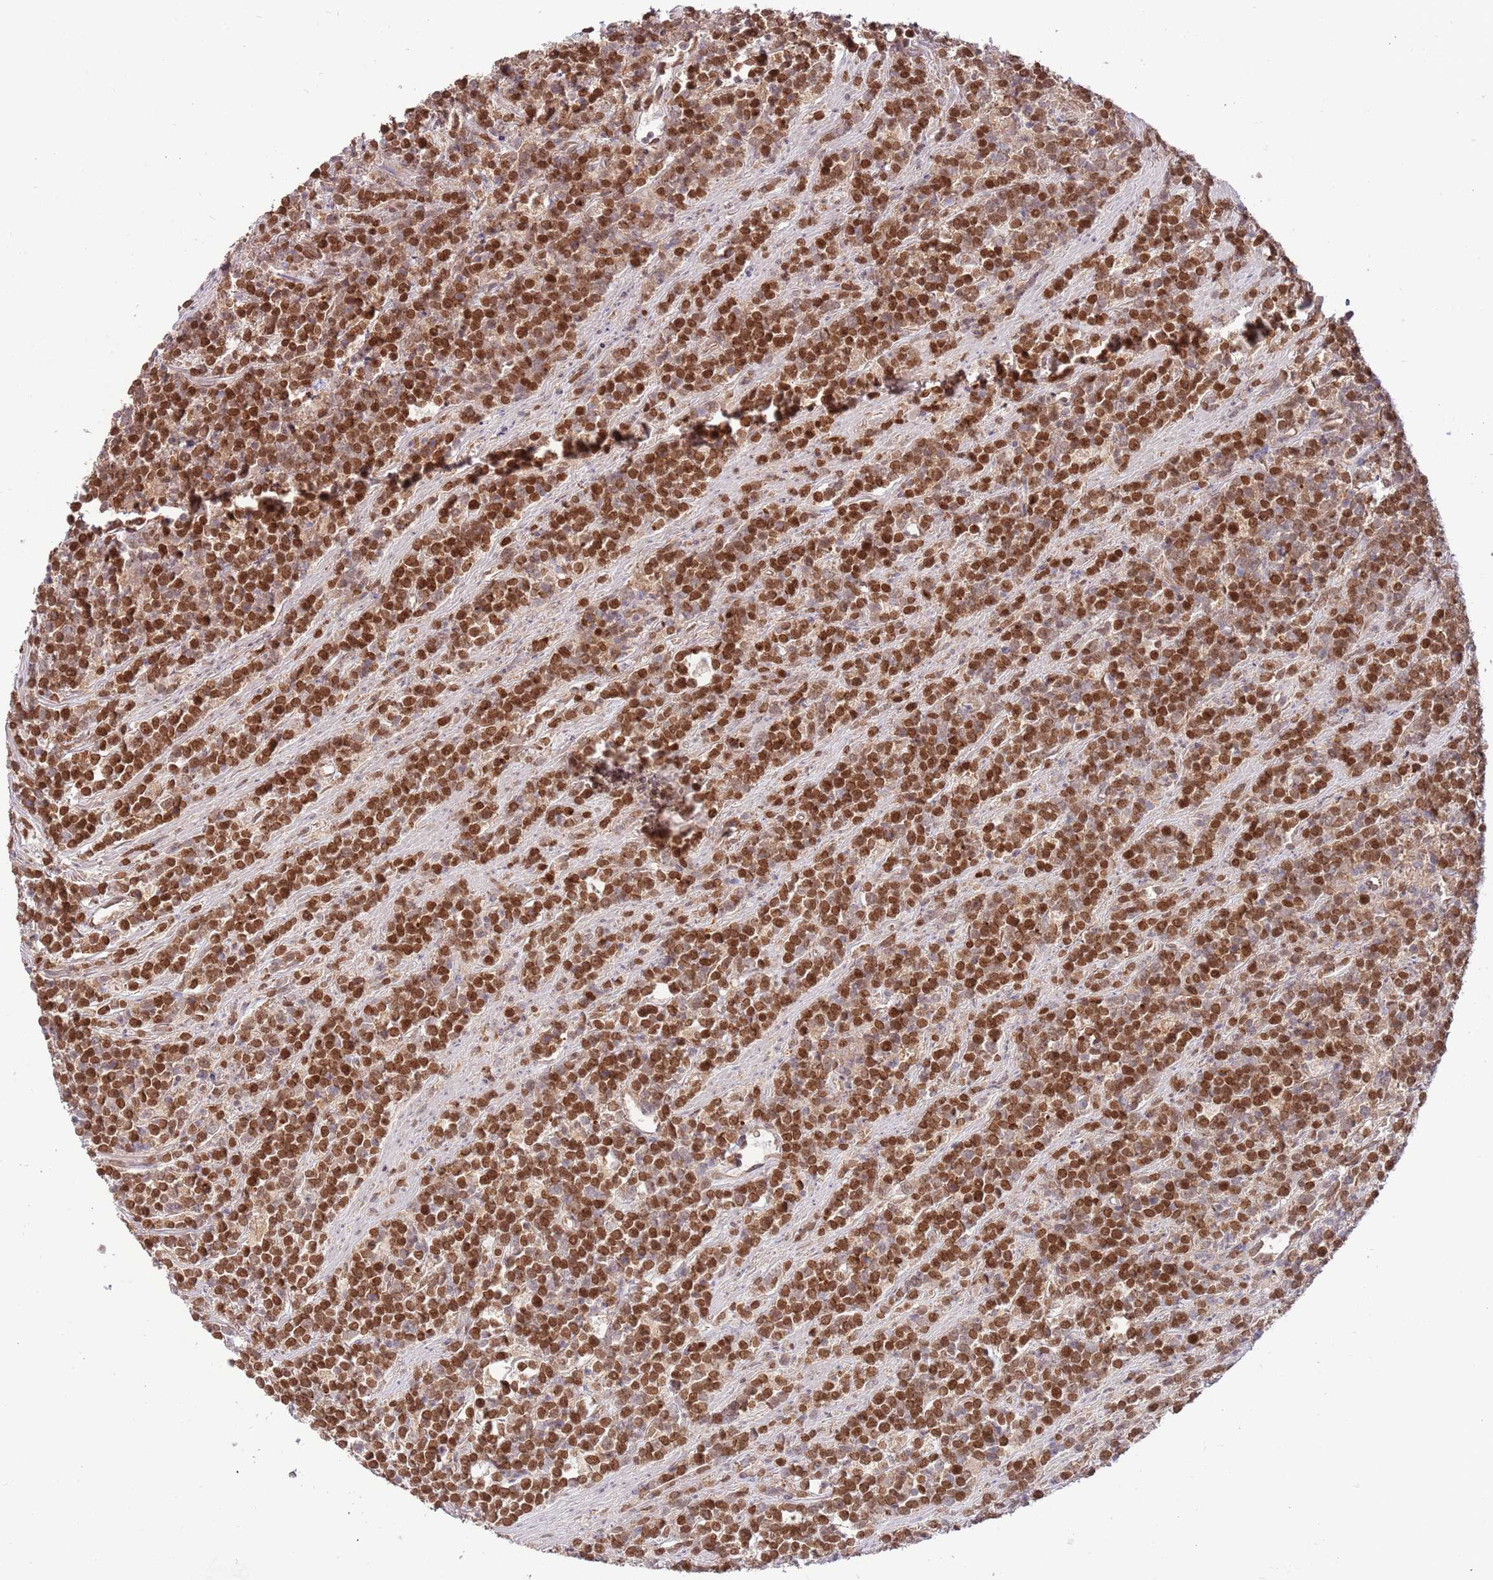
{"staining": {"intensity": "strong", "quantity": ">75%", "location": "nuclear"}, "tissue": "lymphoma", "cell_type": "Tumor cells", "image_type": "cancer", "snomed": [{"axis": "morphology", "description": "Malignant lymphoma, non-Hodgkin's type, High grade"}, {"axis": "topography", "description": "Small intestine"}, {"axis": "topography", "description": "Colon"}], "caption": "High-magnification brightfield microscopy of high-grade malignant lymphoma, non-Hodgkin's type stained with DAB (3,3'-diaminobenzidine) (brown) and counterstained with hematoxylin (blue). tumor cells exhibit strong nuclear positivity is seen in about>75% of cells.", "gene": "RIF1", "patient": {"sex": "male", "age": 8}}